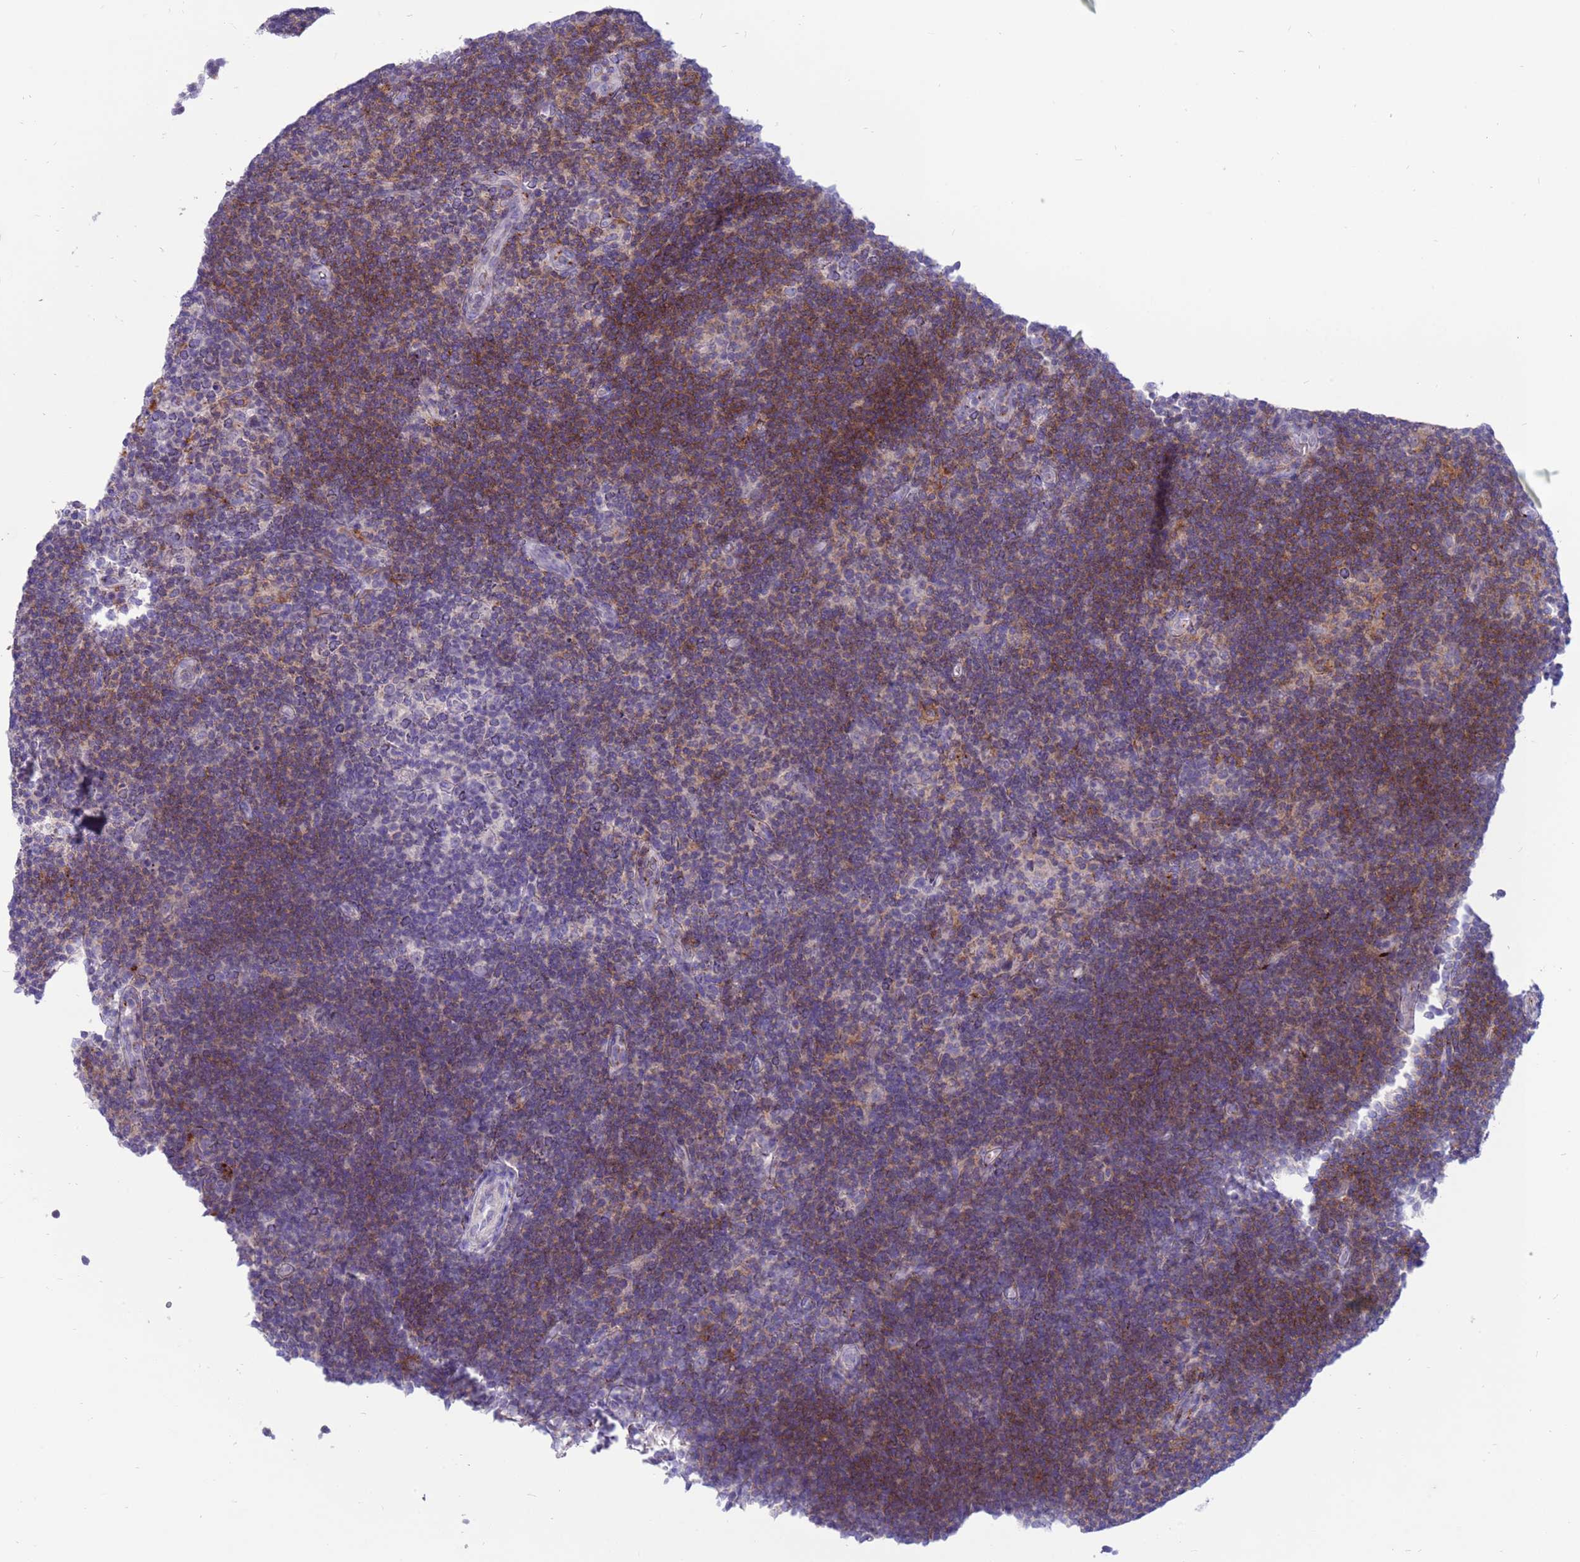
{"staining": {"intensity": "negative", "quantity": "none", "location": "none"}, "tissue": "lymphoma", "cell_type": "Tumor cells", "image_type": "cancer", "snomed": [{"axis": "morphology", "description": "Hodgkin's disease, NOS"}, {"axis": "topography", "description": "Lymph node"}], "caption": "Tumor cells show no significant protein expression in lymphoma.", "gene": "PDE10A", "patient": {"sex": "female", "age": 57}}